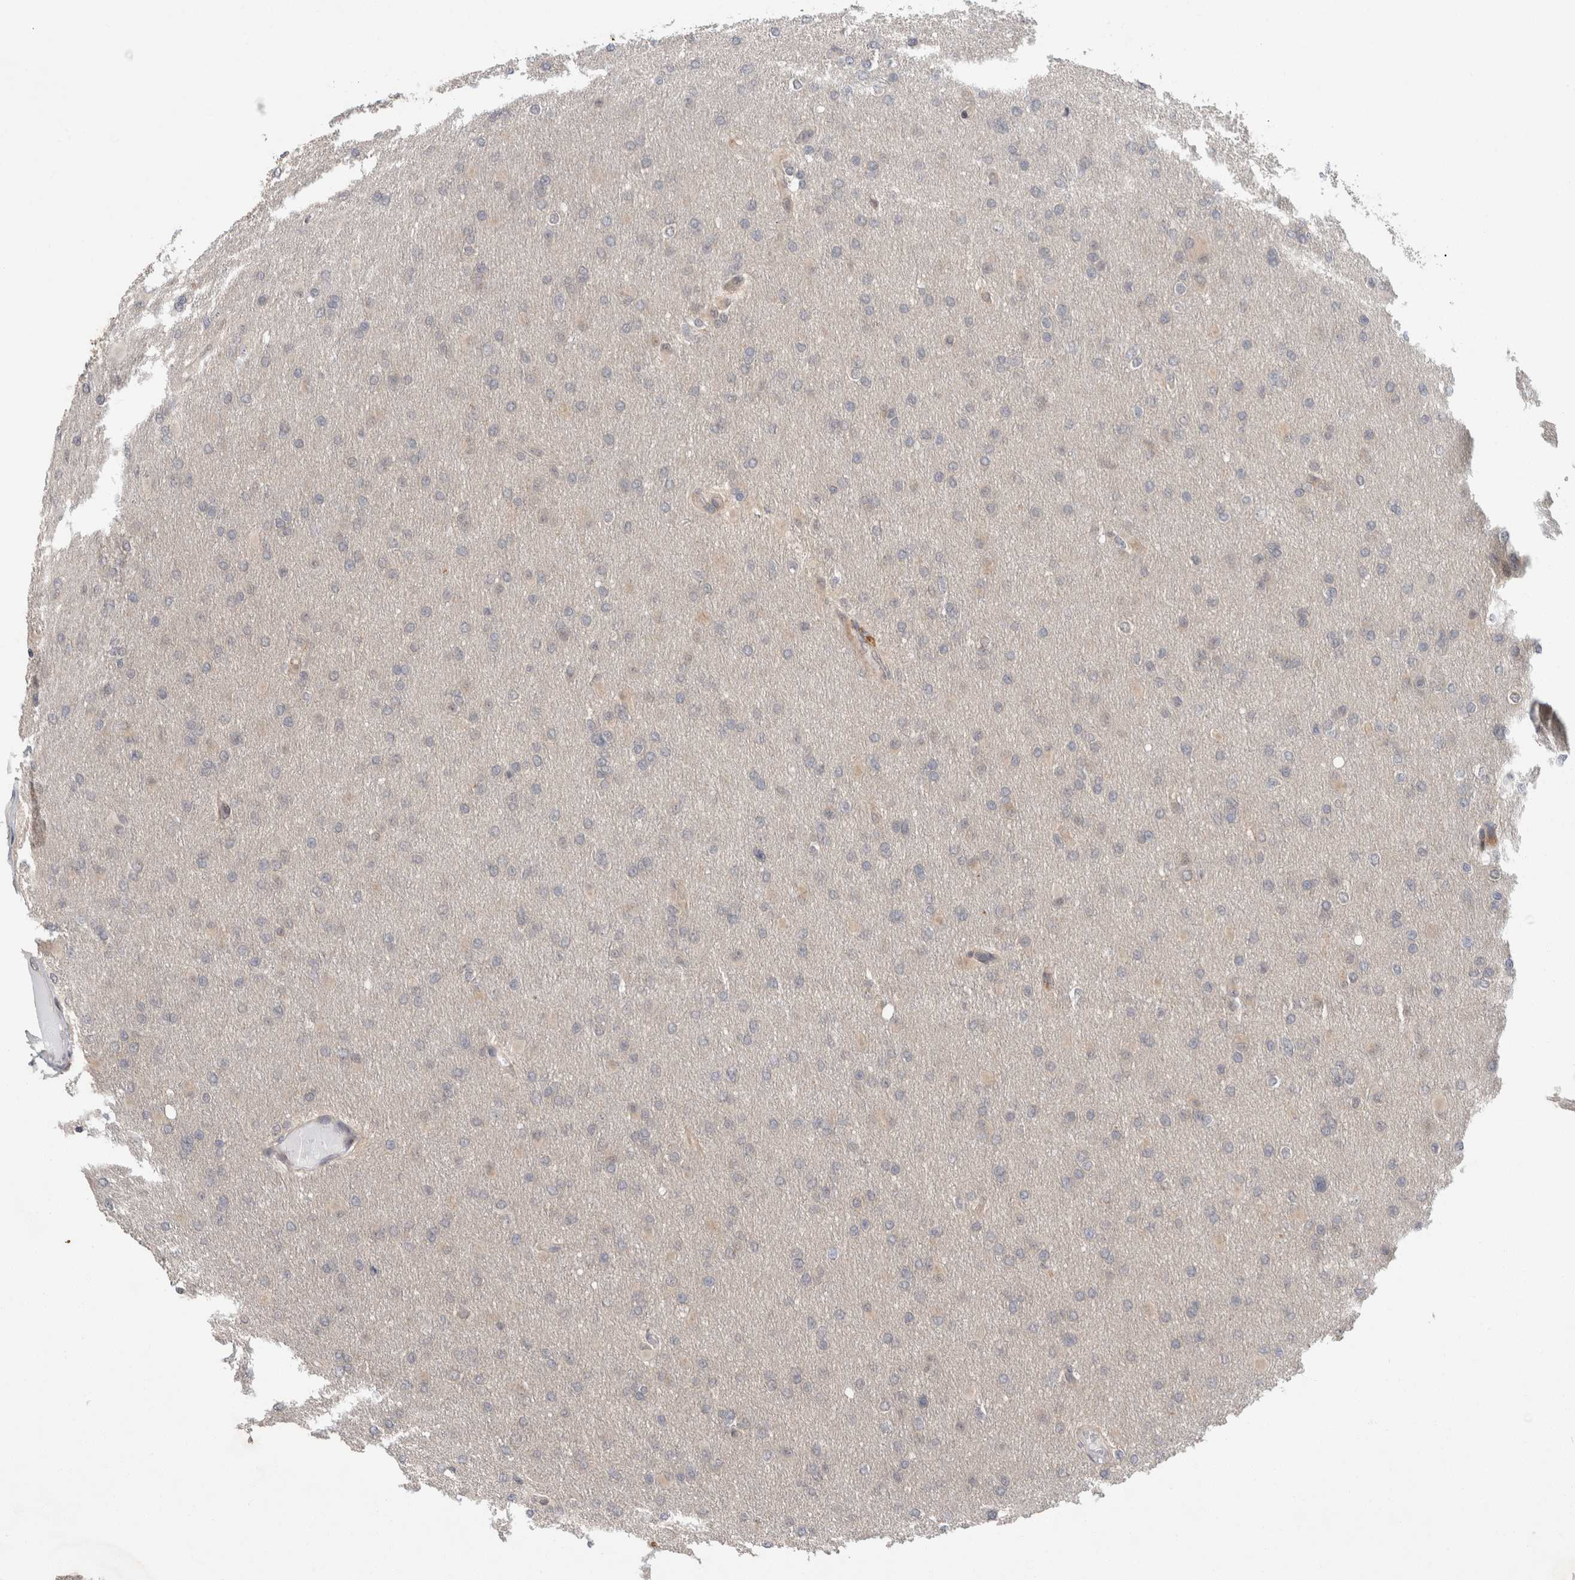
{"staining": {"intensity": "negative", "quantity": "none", "location": "none"}, "tissue": "glioma", "cell_type": "Tumor cells", "image_type": "cancer", "snomed": [{"axis": "morphology", "description": "Glioma, malignant, High grade"}, {"axis": "topography", "description": "Cerebral cortex"}], "caption": "There is no significant staining in tumor cells of malignant glioma (high-grade). (DAB (3,3'-diaminobenzidine) immunohistochemistry, high magnification).", "gene": "CRISPLD1", "patient": {"sex": "female", "age": 36}}